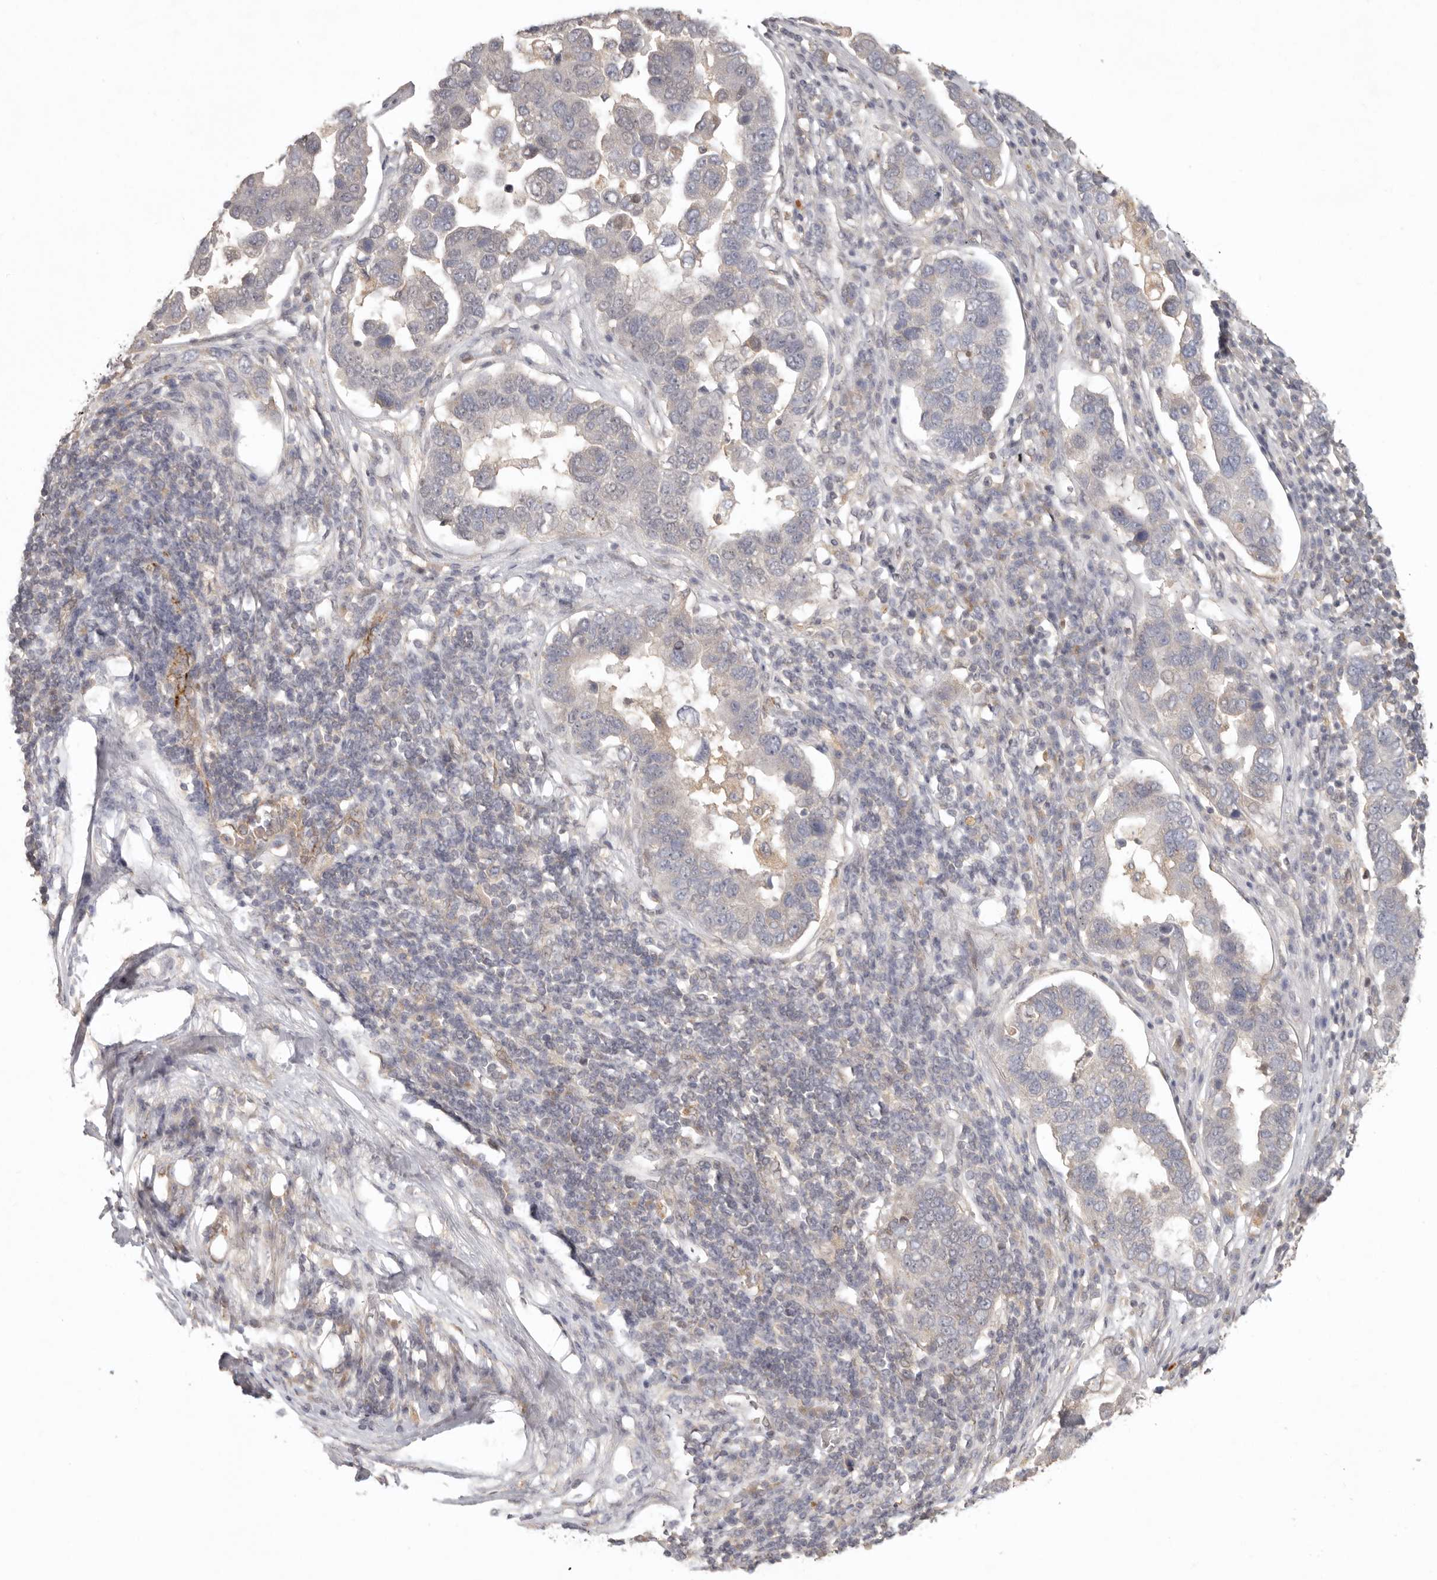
{"staining": {"intensity": "negative", "quantity": "none", "location": "none"}, "tissue": "pancreatic cancer", "cell_type": "Tumor cells", "image_type": "cancer", "snomed": [{"axis": "morphology", "description": "Adenocarcinoma, NOS"}, {"axis": "topography", "description": "Pancreas"}], "caption": "High magnification brightfield microscopy of adenocarcinoma (pancreatic) stained with DAB (brown) and counterstained with hematoxylin (blue): tumor cells show no significant staining.", "gene": "LRRC75A", "patient": {"sex": "female", "age": 61}}